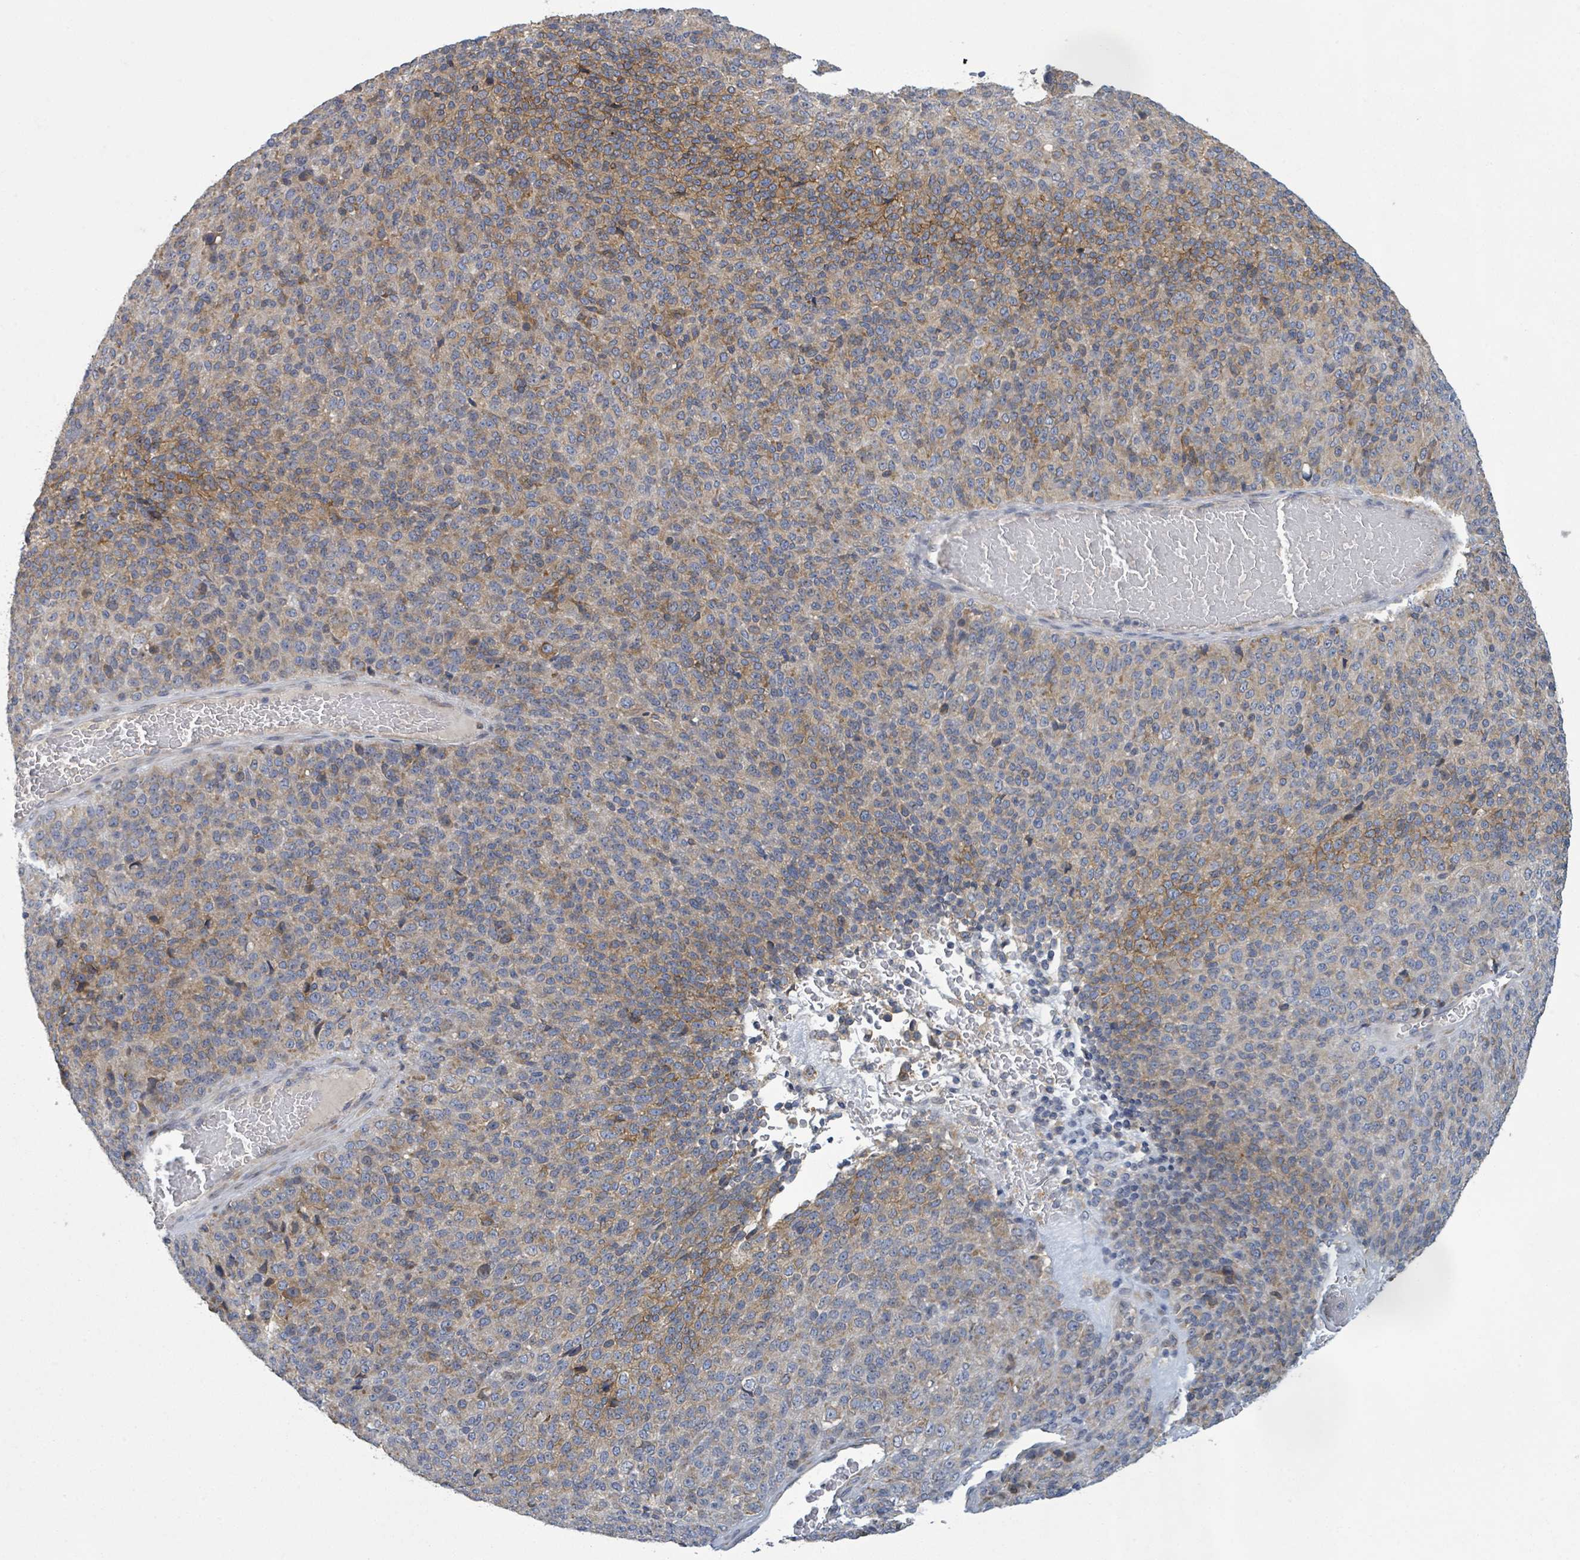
{"staining": {"intensity": "moderate", "quantity": "<25%", "location": "cytoplasmic/membranous"}, "tissue": "melanoma", "cell_type": "Tumor cells", "image_type": "cancer", "snomed": [{"axis": "morphology", "description": "Malignant melanoma, Metastatic site"}, {"axis": "topography", "description": "Brain"}], "caption": "DAB immunohistochemical staining of human melanoma demonstrates moderate cytoplasmic/membranous protein staining in approximately <25% of tumor cells.", "gene": "ATP13A1", "patient": {"sex": "female", "age": 56}}